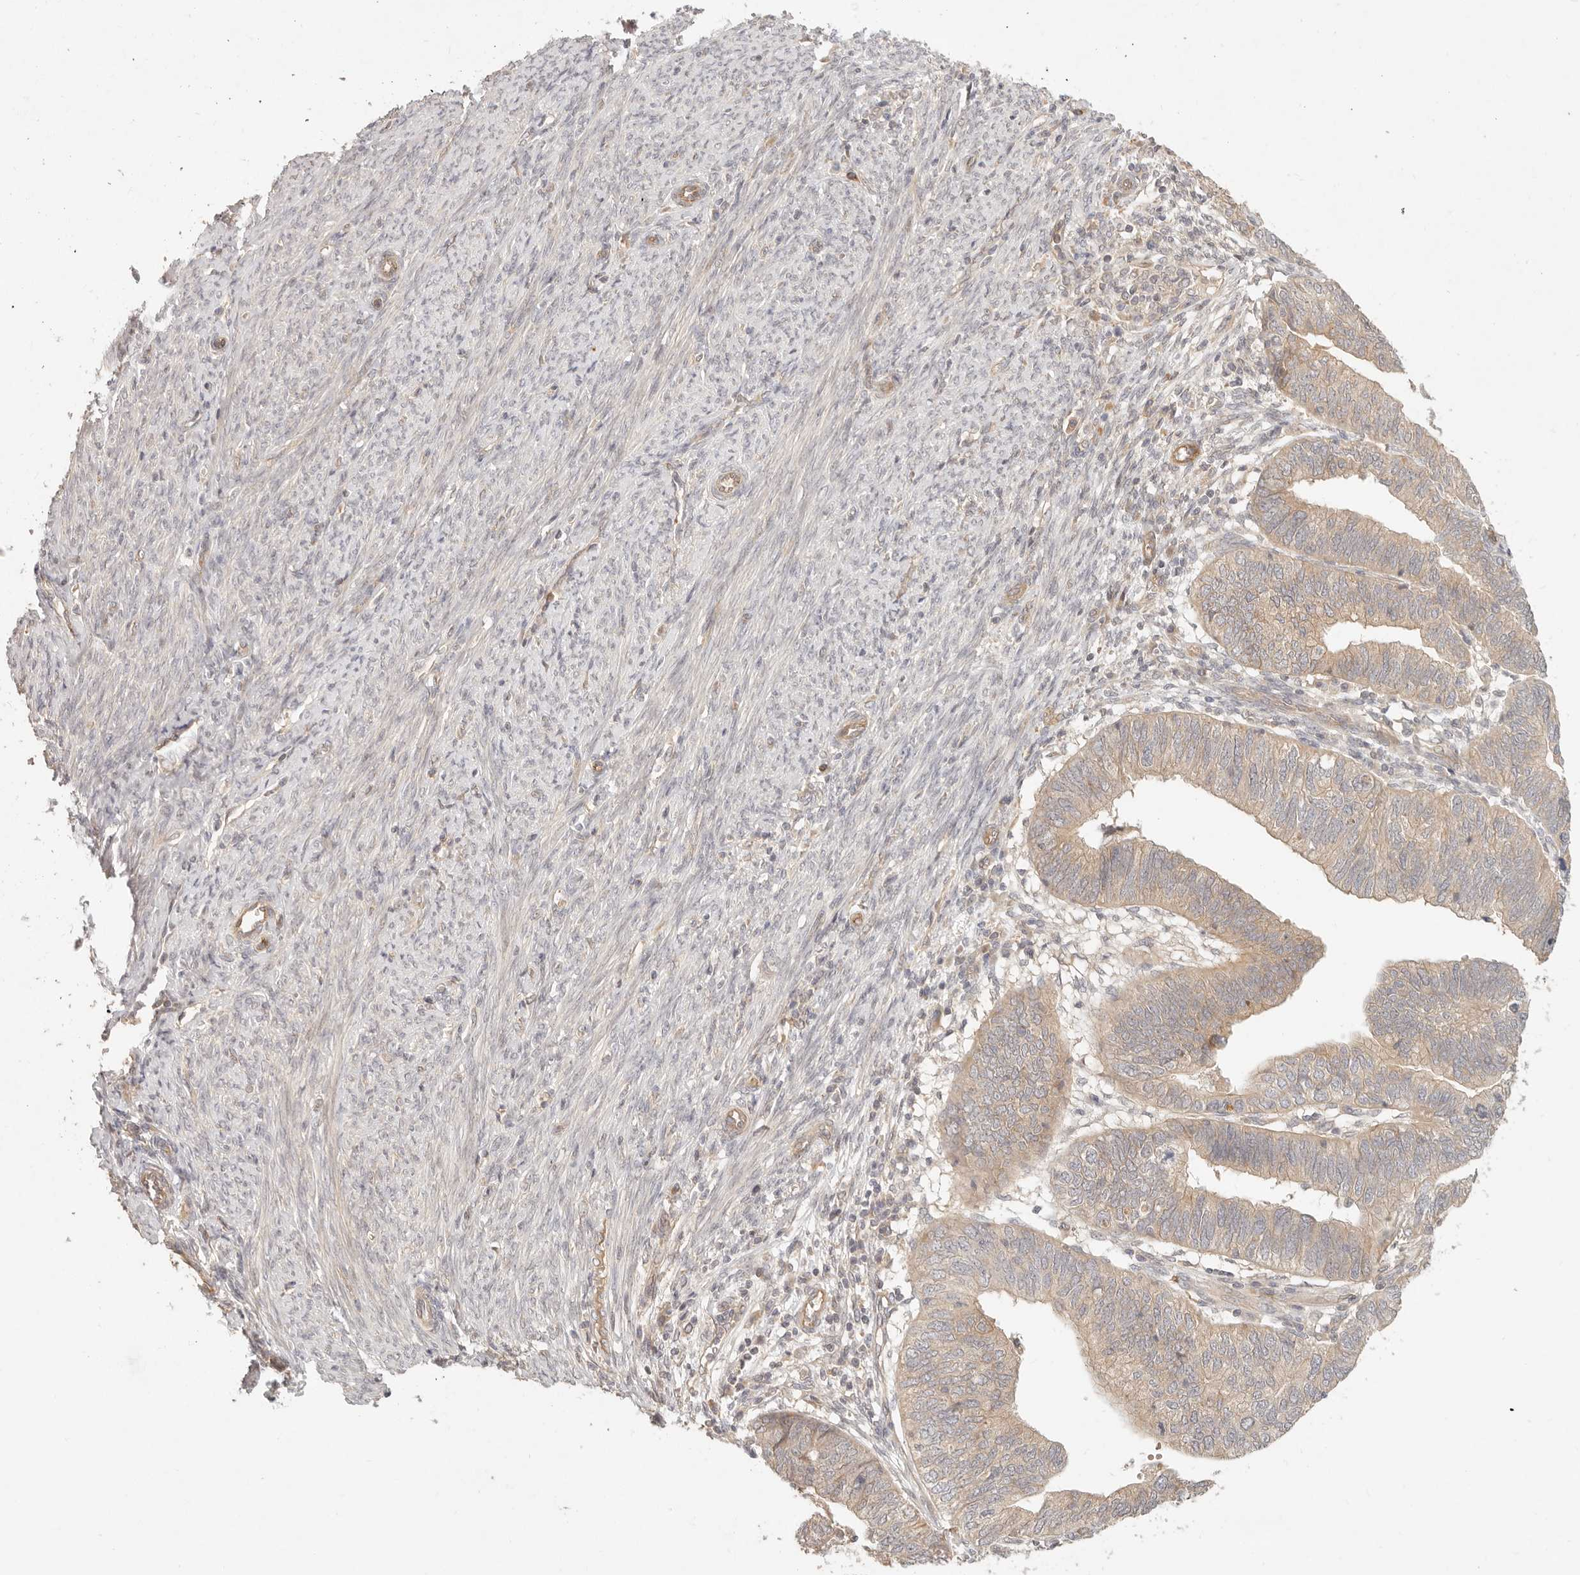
{"staining": {"intensity": "weak", "quantity": ">75%", "location": "cytoplasmic/membranous"}, "tissue": "endometrial cancer", "cell_type": "Tumor cells", "image_type": "cancer", "snomed": [{"axis": "morphology", "description": "Adenocarcinoma, NOS"}, {"axis": "topography", "description": "Uterus"}], "caption": "Protein staining displays weak cytoplasmic/membranous staining in approximately >75% of tumor cells in endometrial cancer (adenocarcinoma).", "gene": "PPP1R3B", "patient": {"sex": "female", "age": 77}}